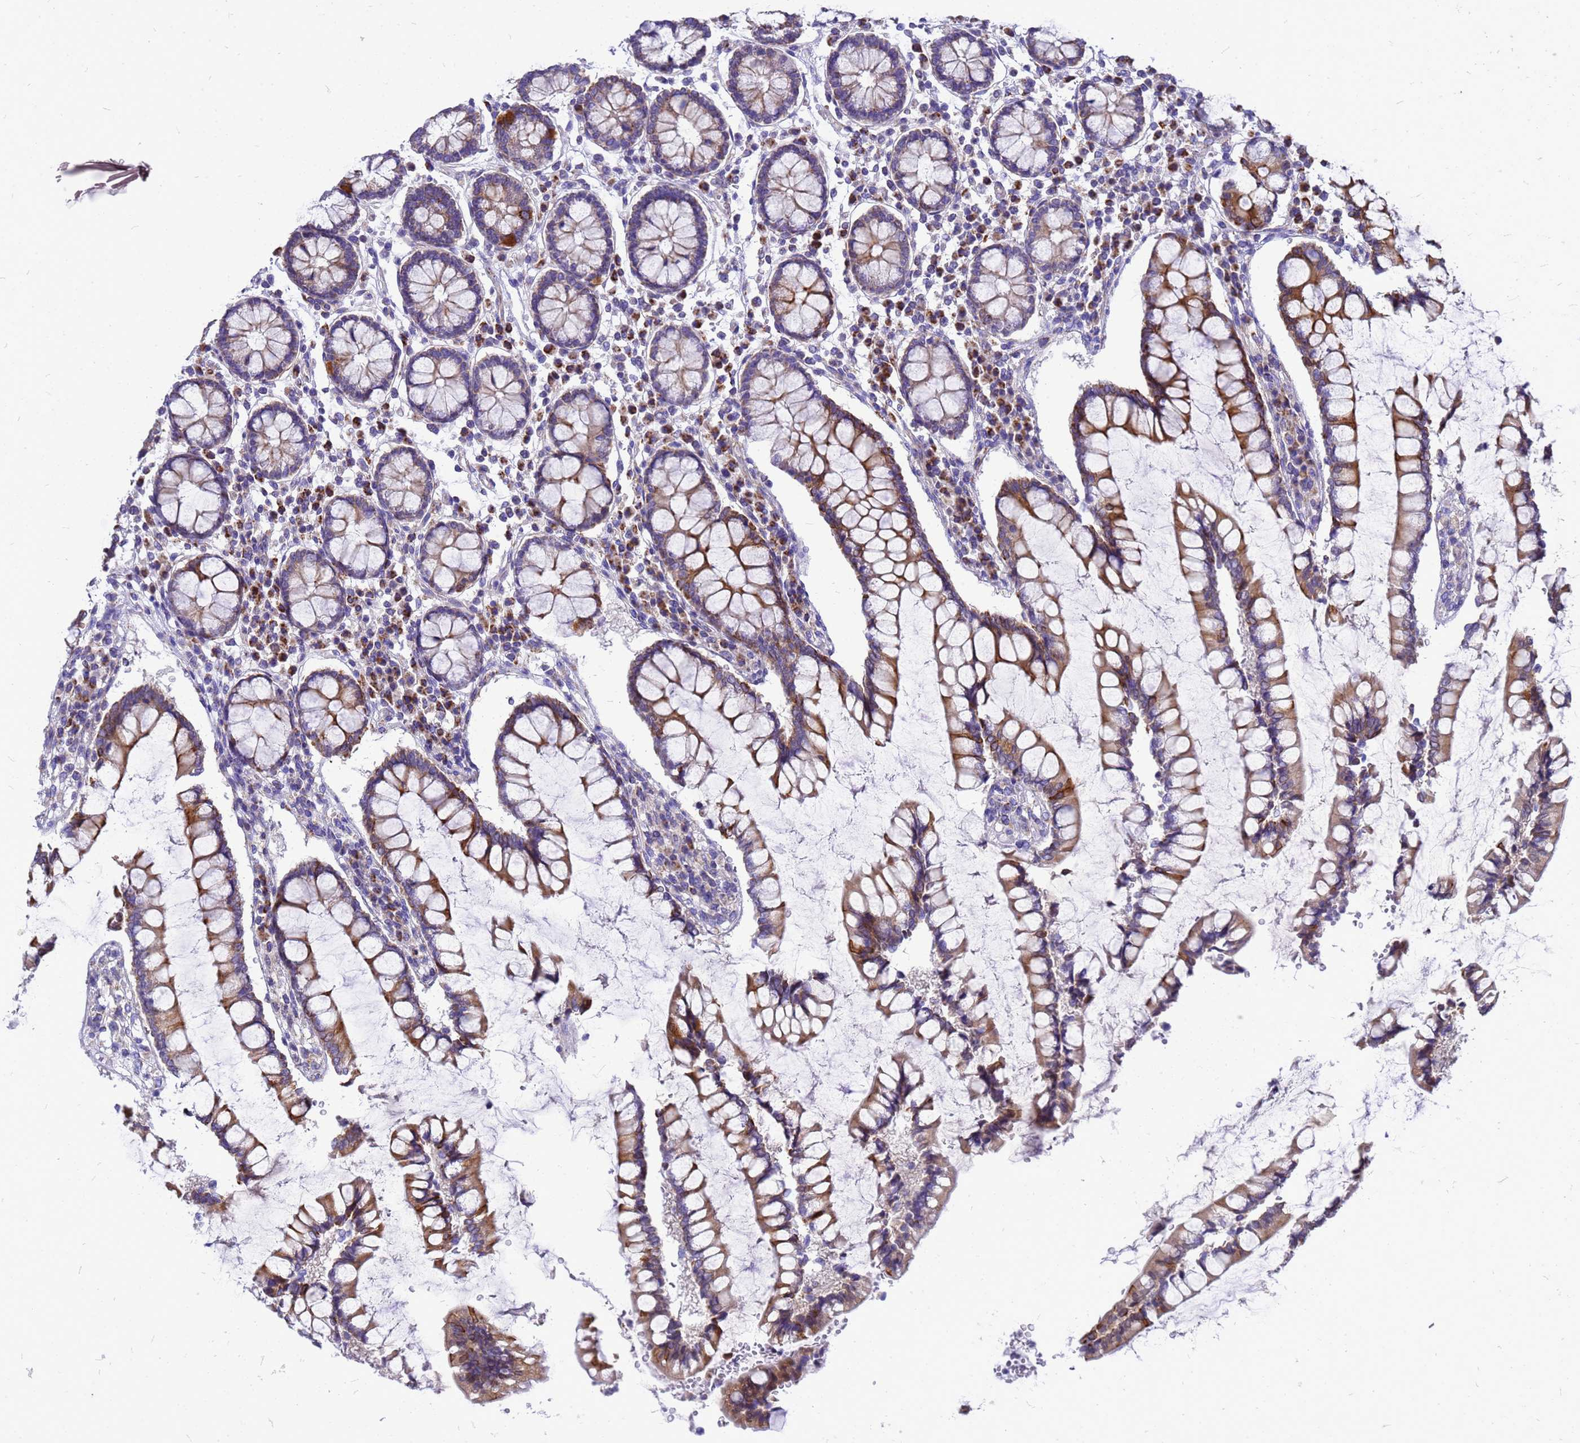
{"staining": {"intensity": "weak", "quantity": "25%-75%", "location": "cytoplasmic/membranous"}, "tissue": "colon", "cell_type": "Endothelial cells", "image_type": "normal", "snomed": [{"axis": "morphology", "description": "Normal tissue, NOS"}, {"axis": "topography", "description": "Colon"}], "caption": "An image of colon stained for a protein exhibits weak cytoplasmic/membranous brown staining in endothelial cells. The staining was performed using DAB (3,3'-diaminobenzidine), with brown indicating positive protein expression. Nuclei are stained blue with hematoxylin.", "gene": "CMC4", "patient": {"sex": "female", "age": 79}}